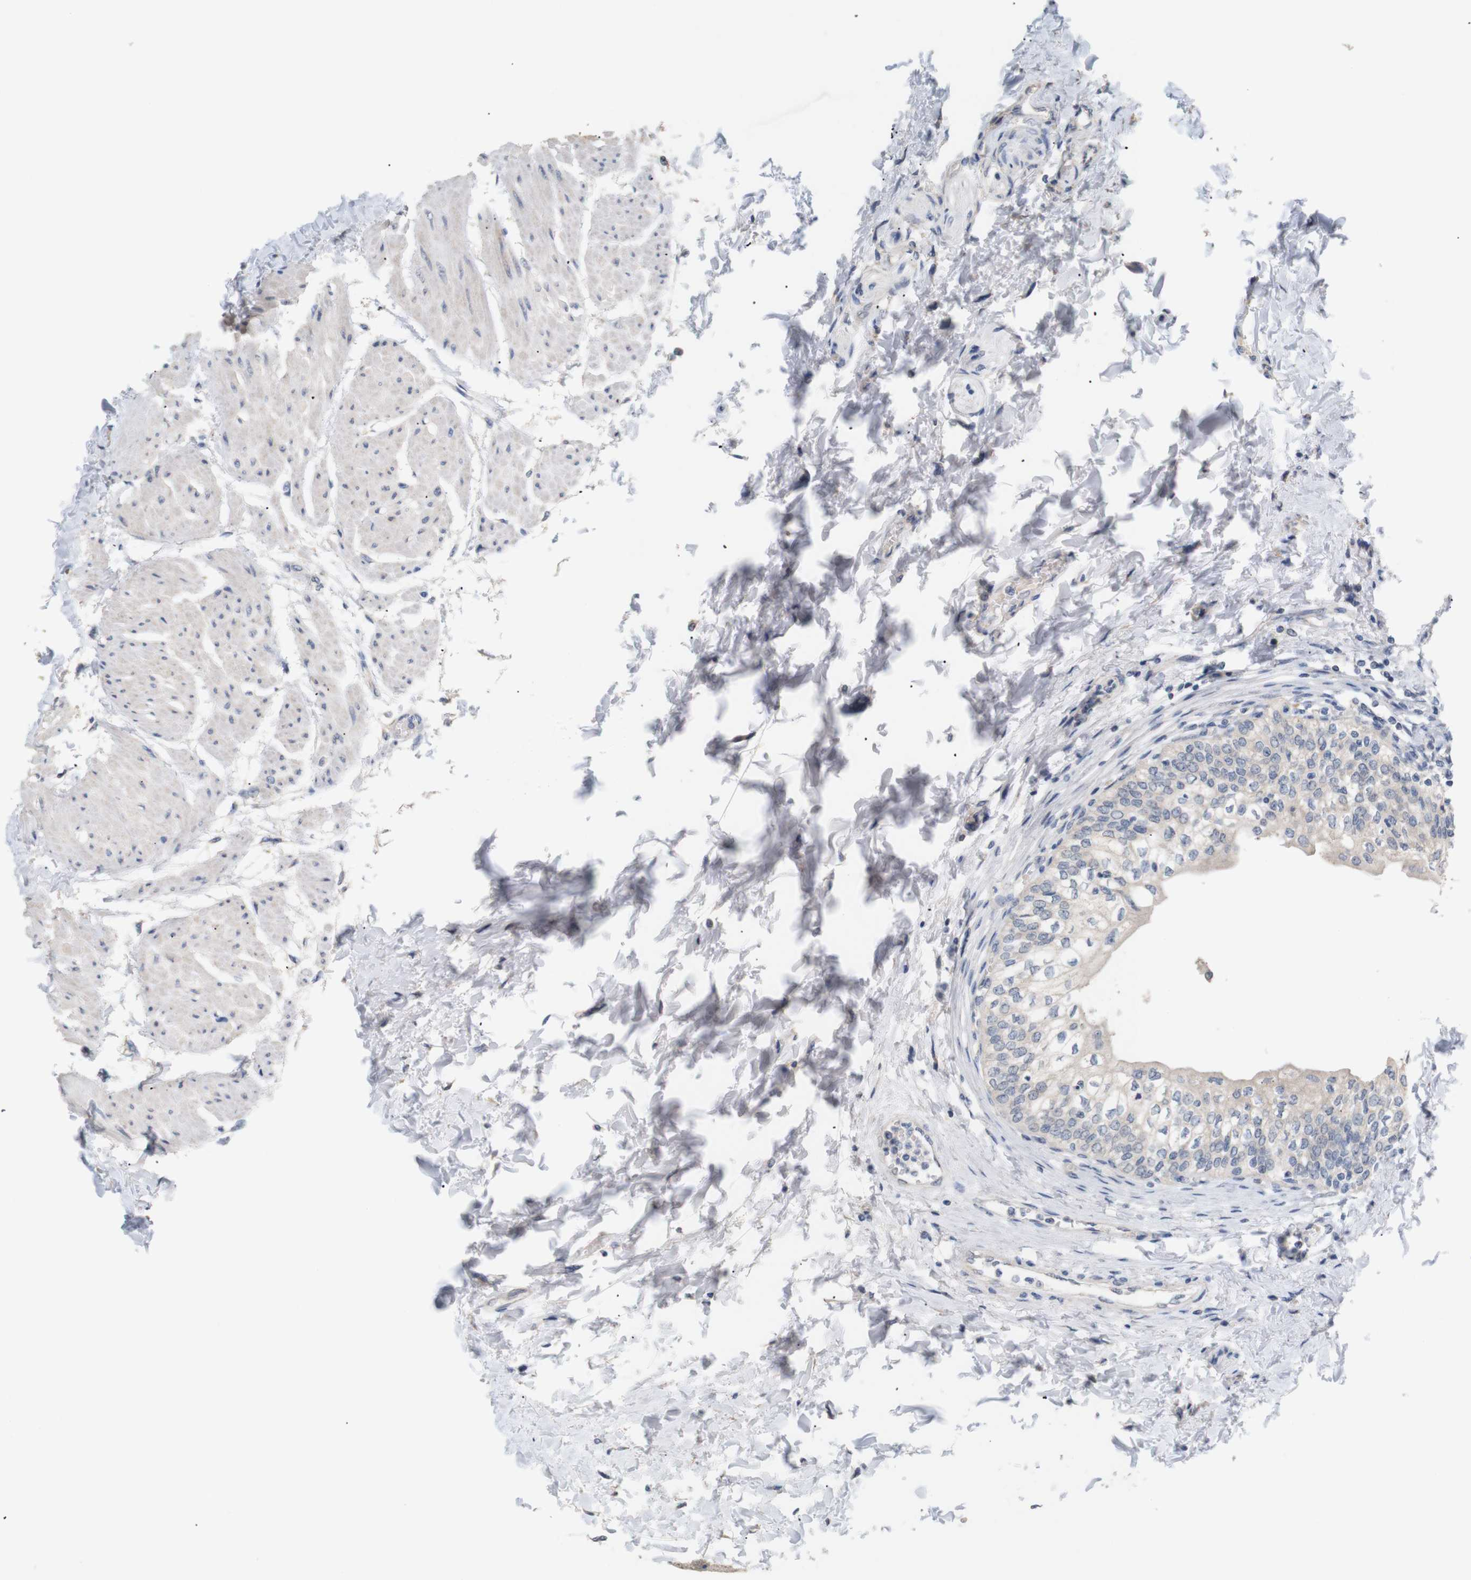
{"staining": {"intensity": "moderate", "quantity": "25%-75%", "location": "cytoplasmic/membranous"}, "tissue": "urinary bladder", "cell_type": "Urothelial cells", "image_type": "normal", "snomed": [{"axis": "morphology", "description": "Normal tissue, NOS"}, {"axis": "topography", "description": "Urinary bladder"}], "caption": "Immunohistochemical staining of normal human urinary bladder exhibits medium levels of moderate cytoplasmic/membranous staining in approximately 25%-75% of urothelial cells.", "gene": "TRIM5", "patient": {"sex": "male", "age": 55}}